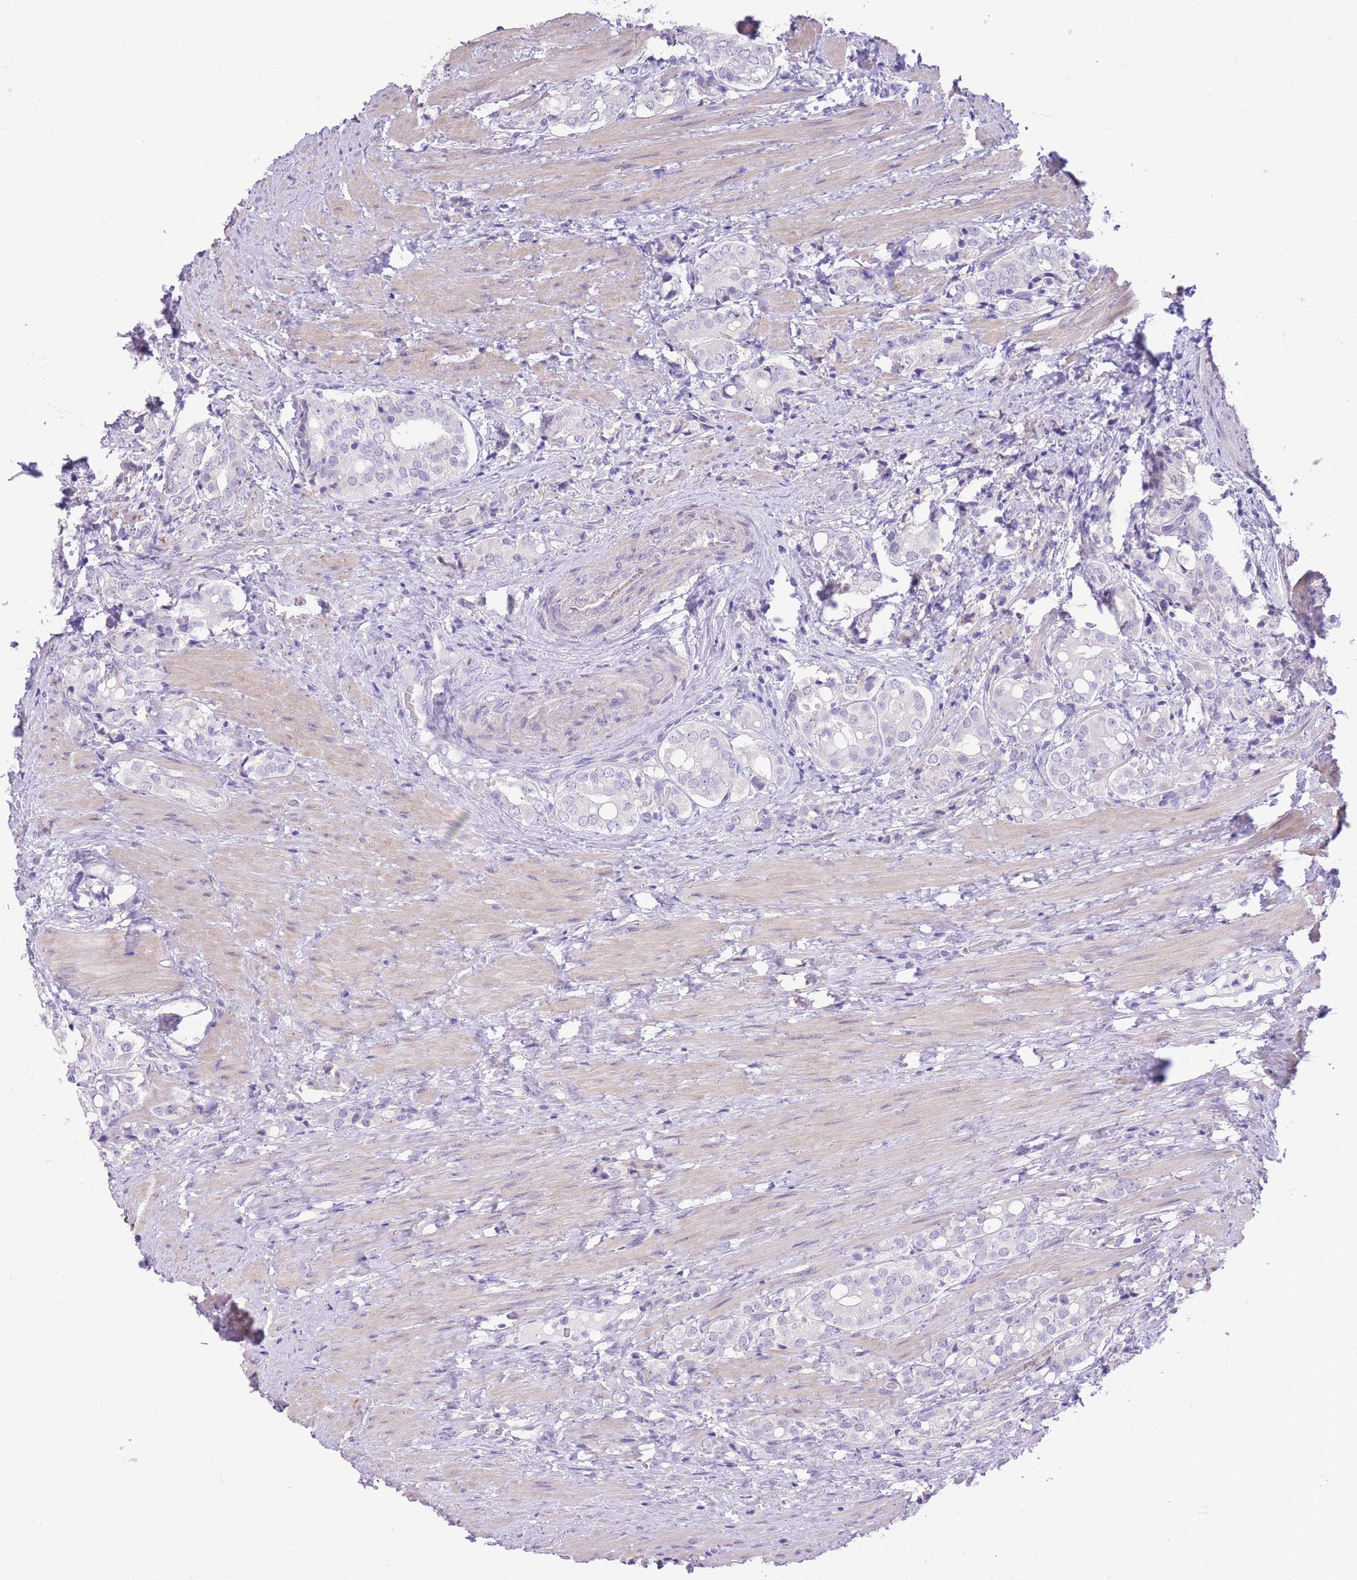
{"staining": {"intensity": "negative", "quantity": "none", "location": "none"}, "tissue": "prostate cancer", "cell_type": "Tumor cells", "image_type": "cancer", "snomed": [{"axis": "morphology", "description": "Adenocarcinoma, High grade"}, {"axis": "topography", "description": "Prostate"}], "caption": "This is an immunohistochemistry photomicrograph of prostate high-grade adenocarcinoma. There is no expression in tumor cells.", "gene": "RAI2", "patient": {"sex": "male", "age": 71}}